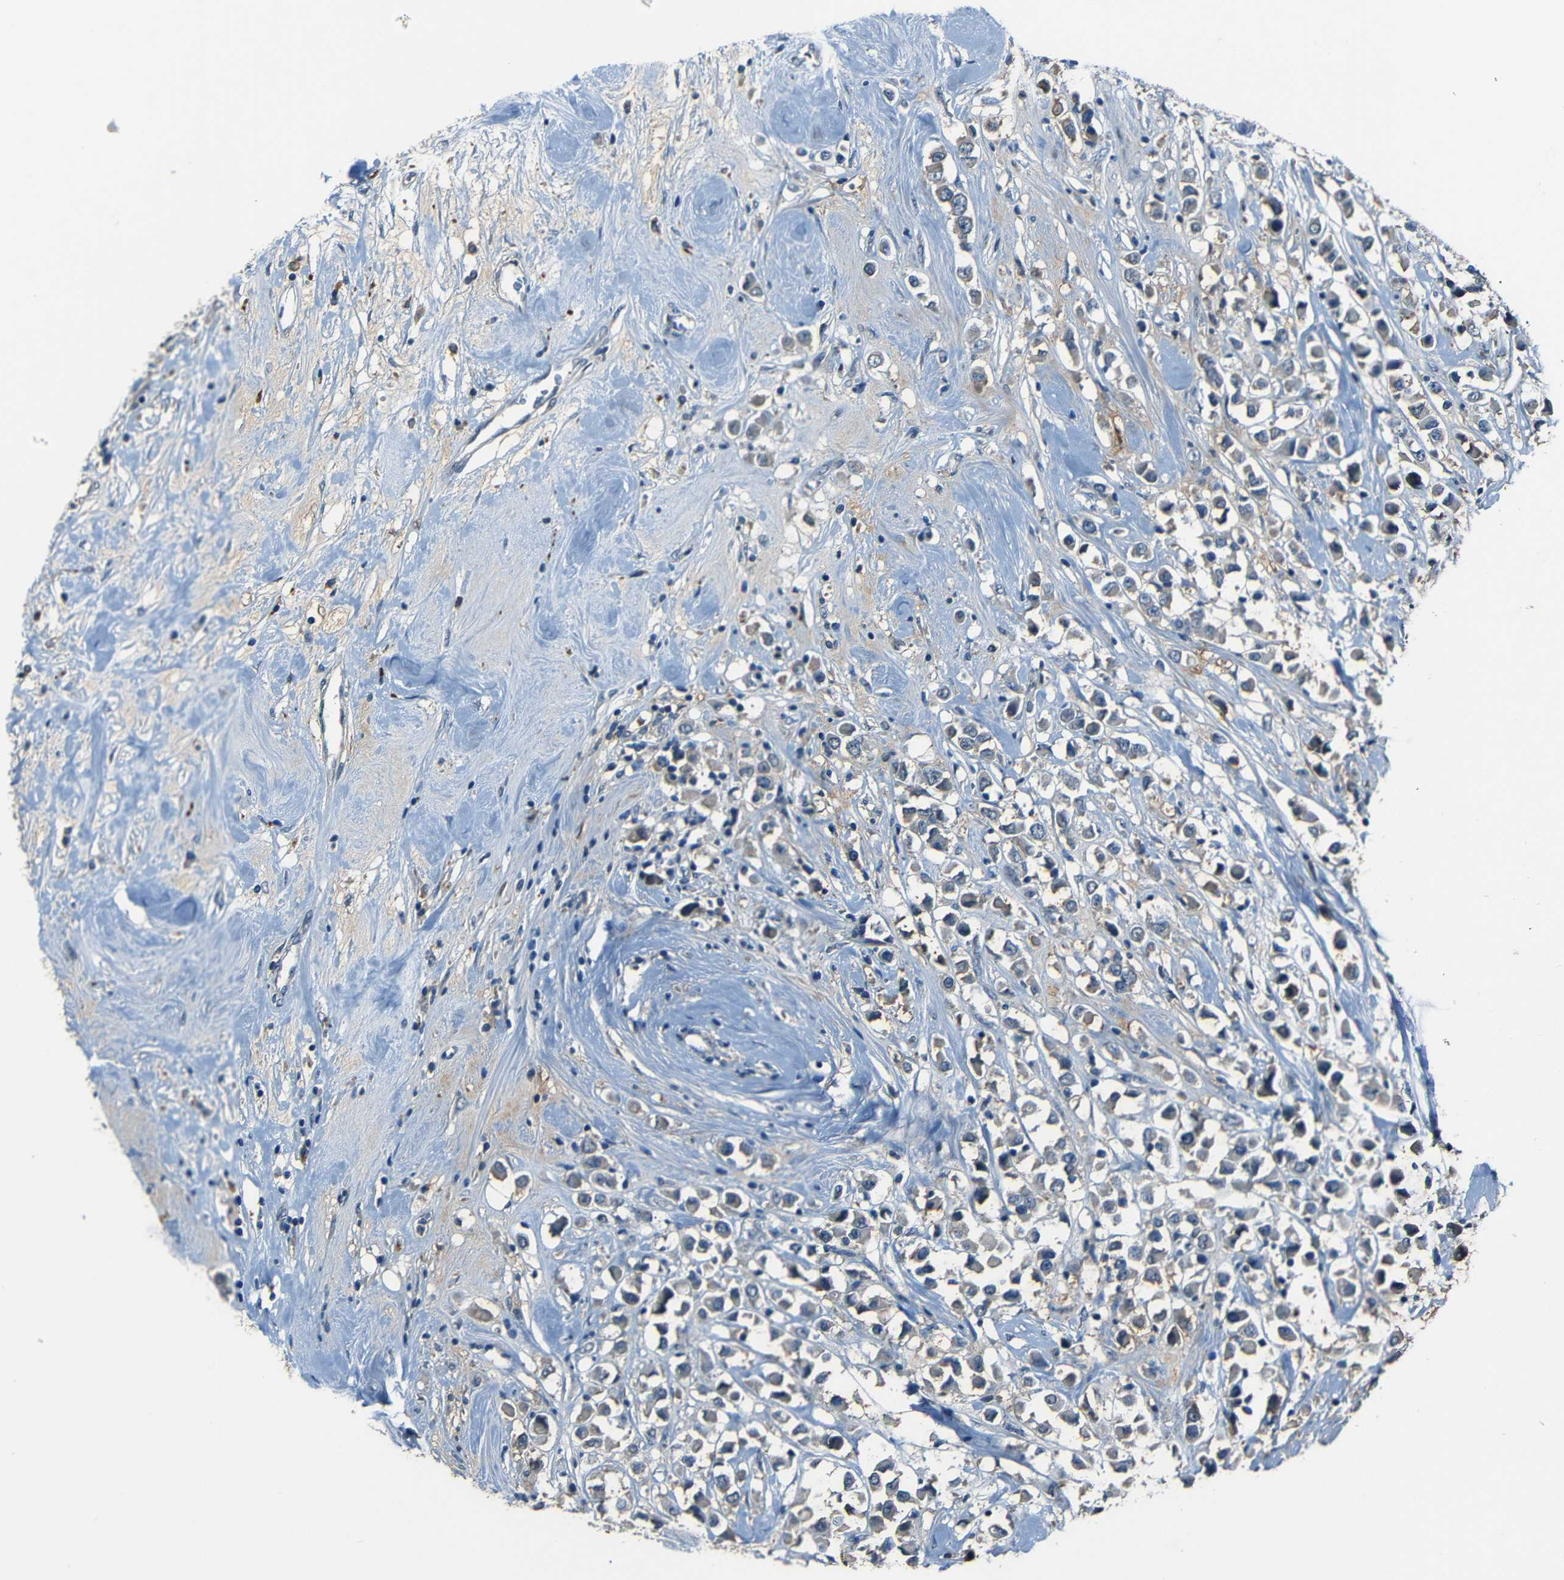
{"staining": {"intensity": "negative", "quantity": "none", "location": "none"}, "tissue": "breast cancer", "cell_type": "Tumor cells", "image_type": "cancer", "snomed": [{"axis": "morphology", "description": "Duct carcinoma"}, {"axis": "topography", "description": "Breast"}], "caption": "Immunohistochemical staining of intraductal carcinoma (breast) displays no significant expression in tumor cells.", "gene": "SLA", "patient": {"sex": "female", "age": 61}}